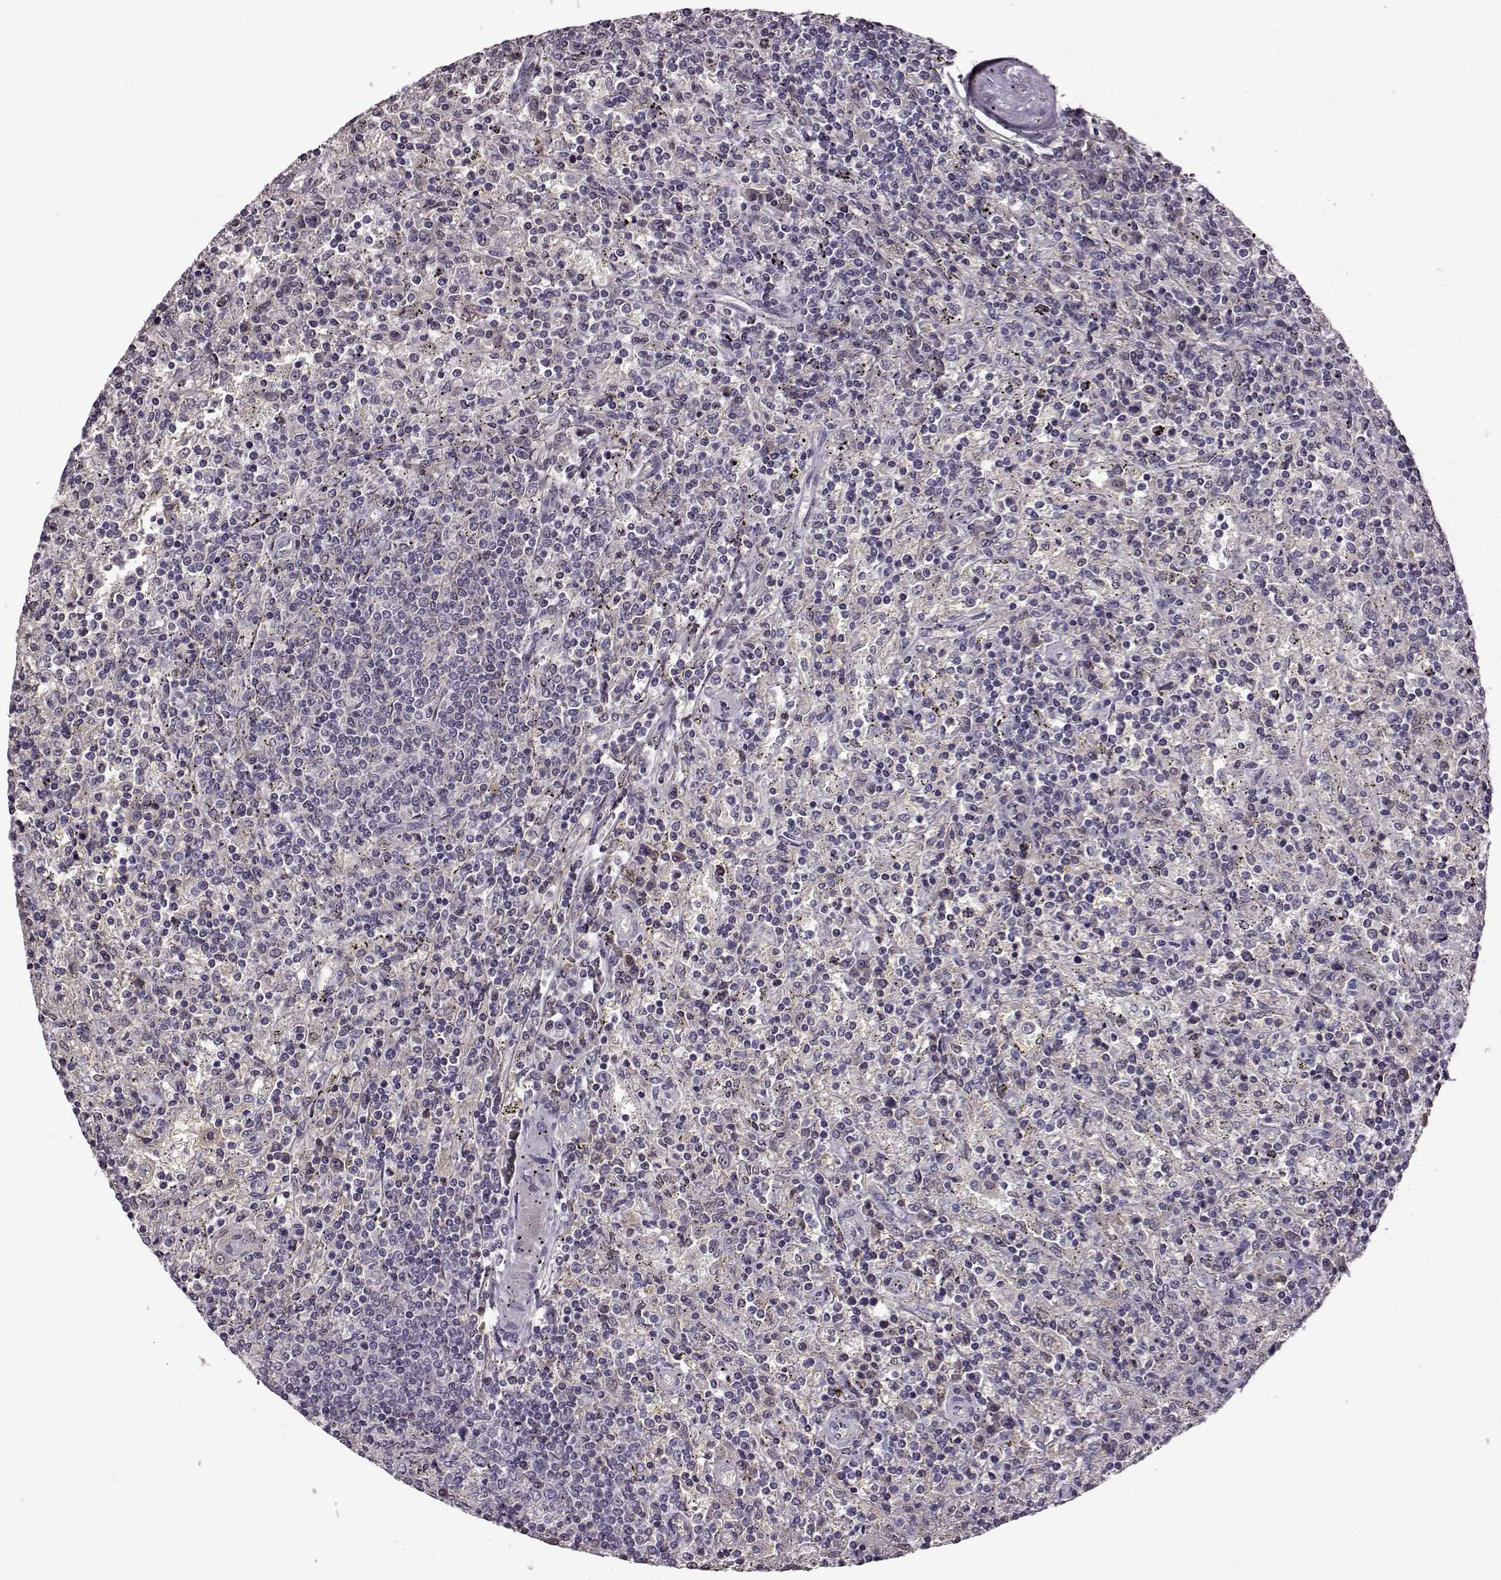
{"staining": {"intensity": "negative", "quantity": "none", "location": "none"}, "tissue": "lymphoma", "cell_type": "Tumor cells", "image_type": "cancer", "snomed": [{"axis": "morphology", "description": "Malignant lymphoma, non-Hodgkin's type, Low grade"}, {"axis": "topography", "description": "Spleen"}], "caption": "Tumor cells show no significant protein positivity in malignant lymphoma, non-Hodgkin's type (low-grade).", "gene": "CNGA3", "patient": {"sex": "male", "age": 62}}